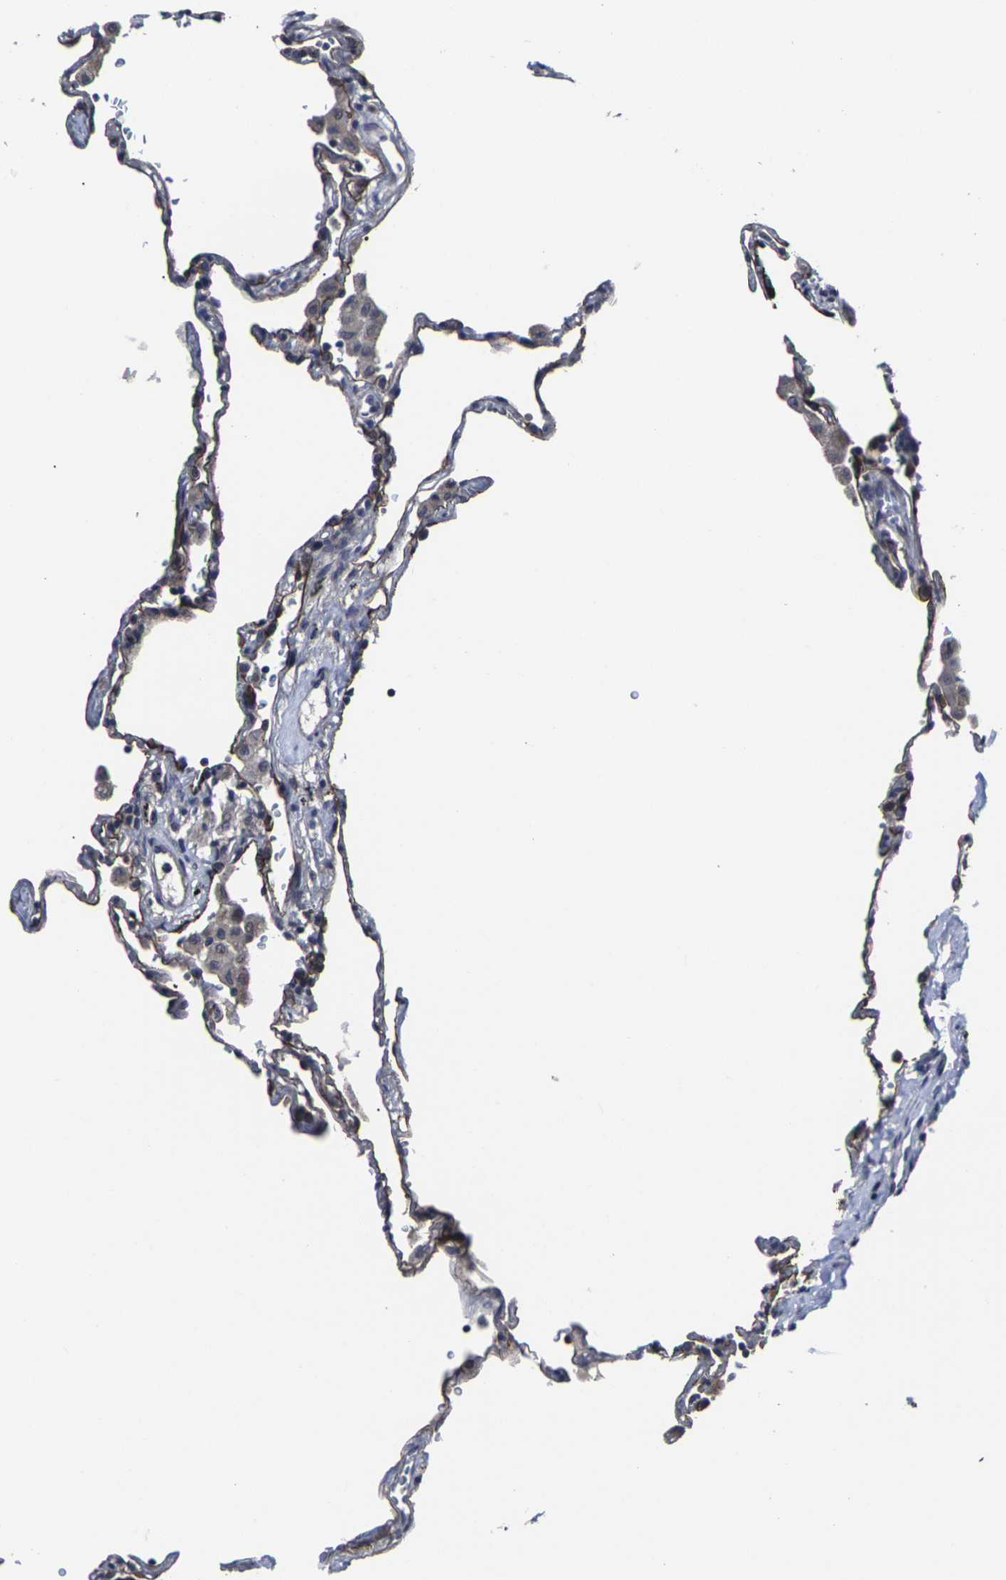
{"staining": {"intensity": "strong", "quantity": "<25%", "location": "cytoplasmic/membranous"}, "tissue": "lung", "cell_type": "Alveolar cells", "image_type": "normal", "snomed": [{"axis": "morphology", "description": "Normal tissue, NOS"}, {"axis": "topography", "description": "Lung"}], "caption": "Immunohistochemistry (IHC) staining of unremarkable lung, which displays medium levels of strong cytoplasmic/membranous staining in approximately <25% of alveolar cells indicating strong cytoplasmic/membranous protein positivity. The staining was performed using DAB (brown) for protein detection and nuclei were counterstained in hematoxylin (blue).", "gene": "MSANTD4", "patient": {"sex": "male", "age": 59}}